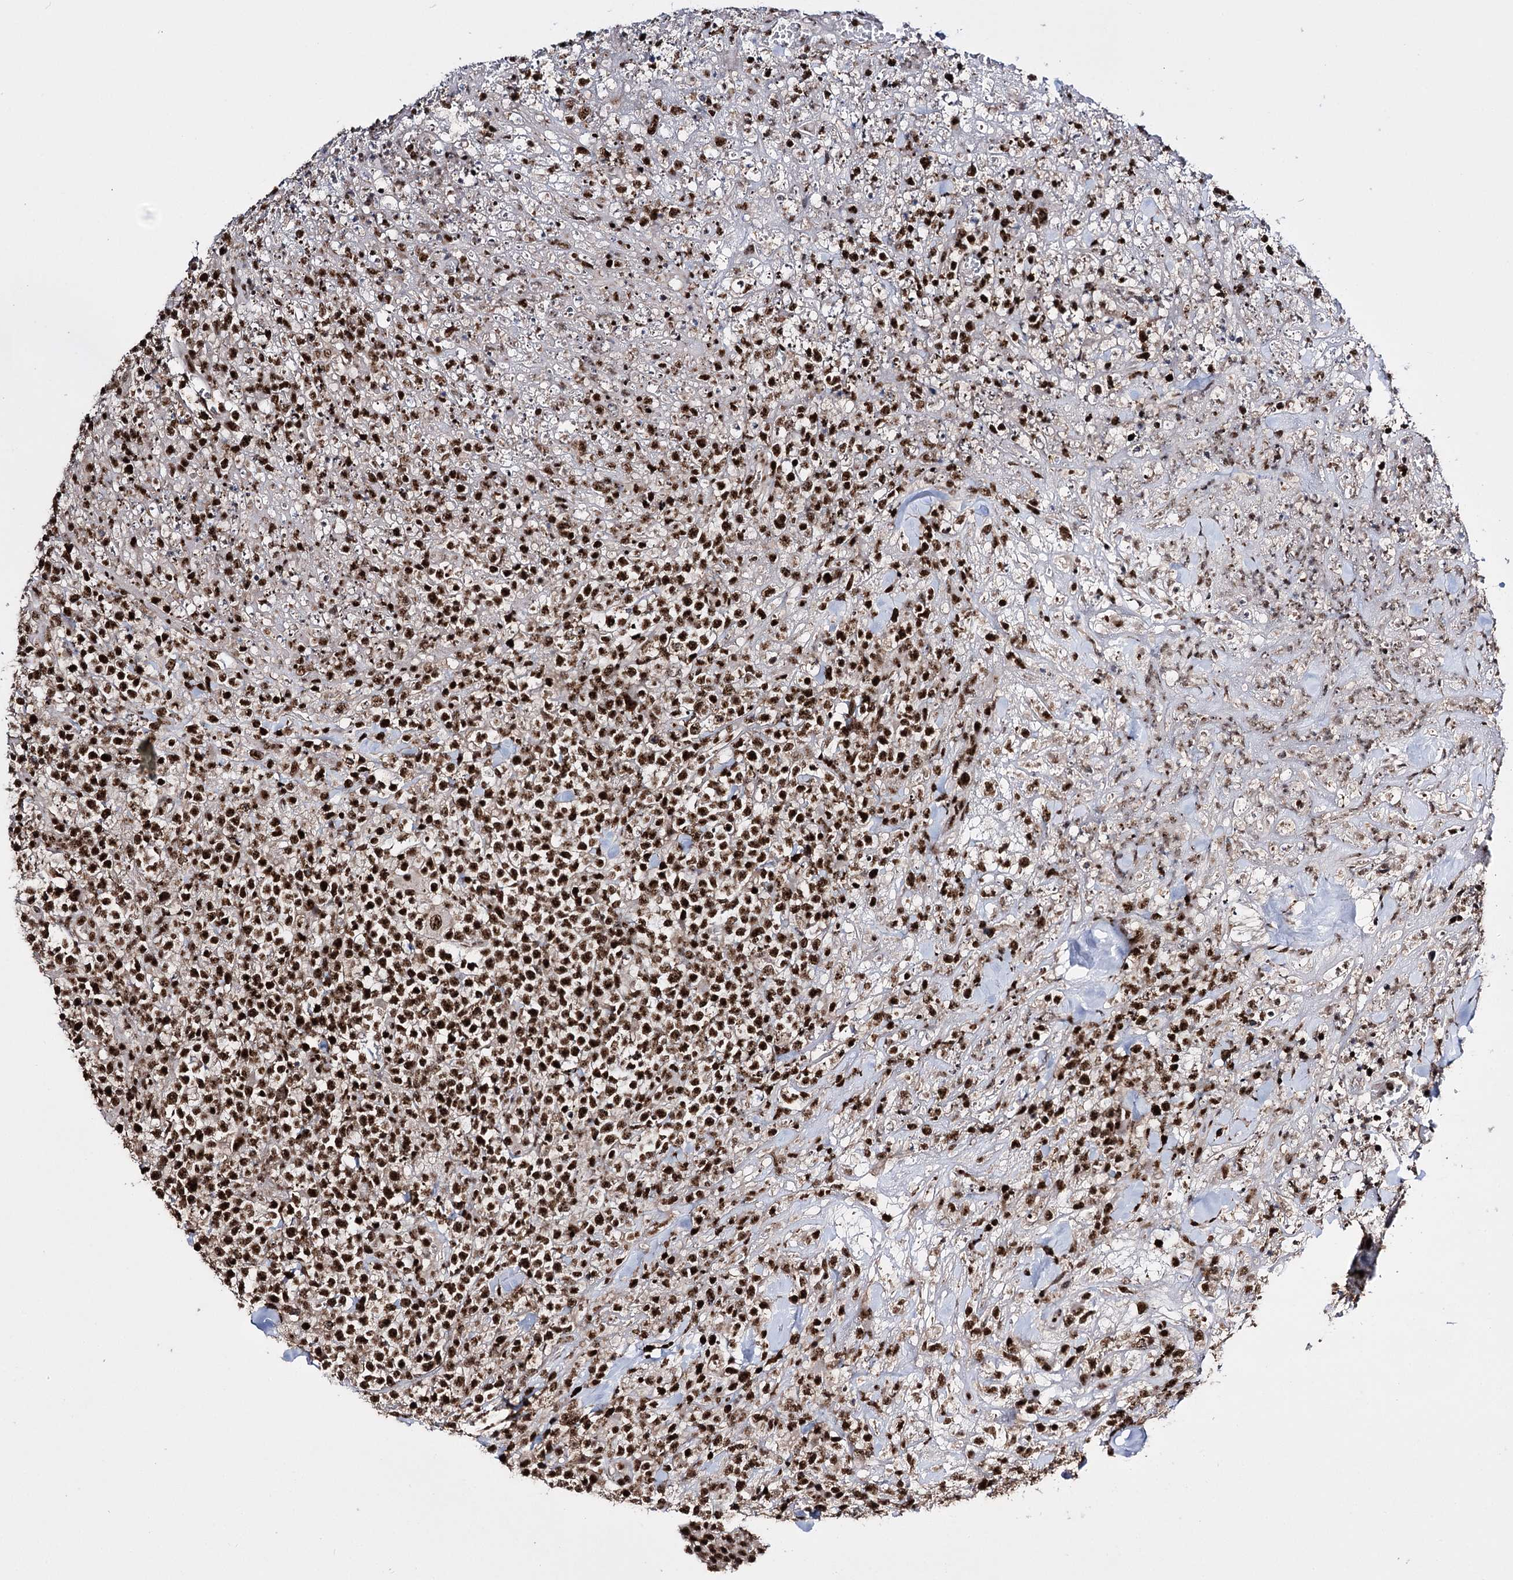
{"staining": {"intensity": "strong", "quantity": ">75%", "location": "nuclear"}, "tissue": "lymphoma", "cell_type": "Tumor cells", "image_type": "cancer", "snomed": [{"axis": "morphology", "description": "Malignant lymphoma, non-Hodgkin's type, High grade"}, {"axis": "topography", "description": "Colon"}], "caption": "High-magnification brightfield microscopy of high-grade malignant lymphoma, non-Hodgkin's type stained with DAB (3,3'-diaminobenzidine) (brown) and counterstained with hematoxylin (blue). tumor cells exhibit strong nuclear expression is present in about>75% of cells.", "gene": "PRPF40A", "patient": {"sex": "female", "age": 53}}